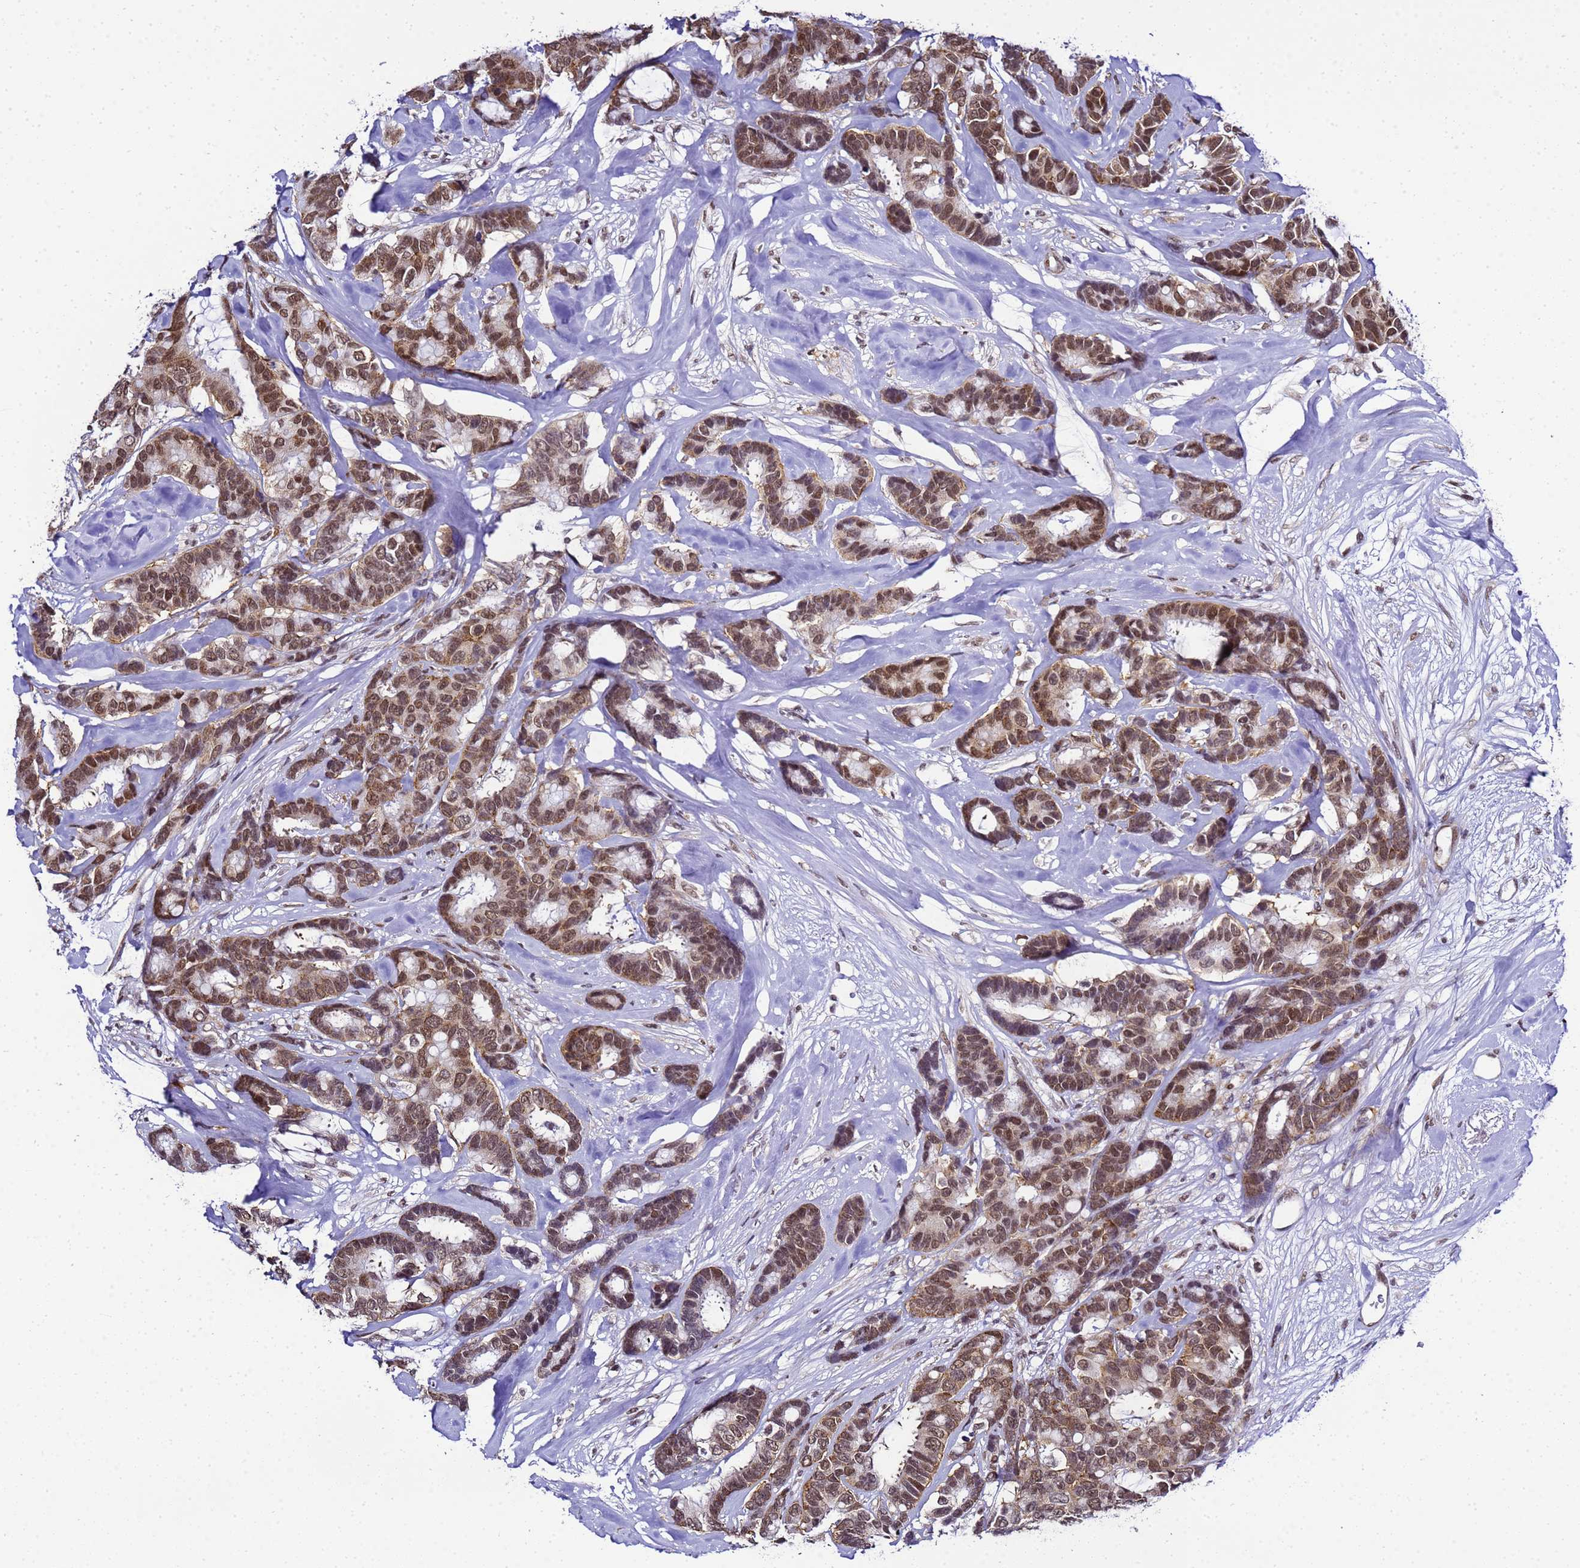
{"staining": {"intensity": "moderate", "quantity": ">75%", "location": "cytoplasmic/membranous,nuclear"}, "tissue": "breast cancer", "cell_type": "Tumor cells", "image_type": "cancer", "snomed": [{"axis": "morphology", "description": "Duct carcinoma"}, {"axis": "topography", "description": "Breast"}], "caption": "High-magnification brightfield microscopy of invasive ductal carcinoma (breast) stained with DAB (3,3'-diaminobenzidine) (brown) and counterstained with hematoxylin (blue). tumor cells exhibit moderate cytoplasmic/membranous and nuclear staining is appreciated in about>75% of cells.", "gene": "SMN1", "patient": {"sex": "female", "age": 87}}